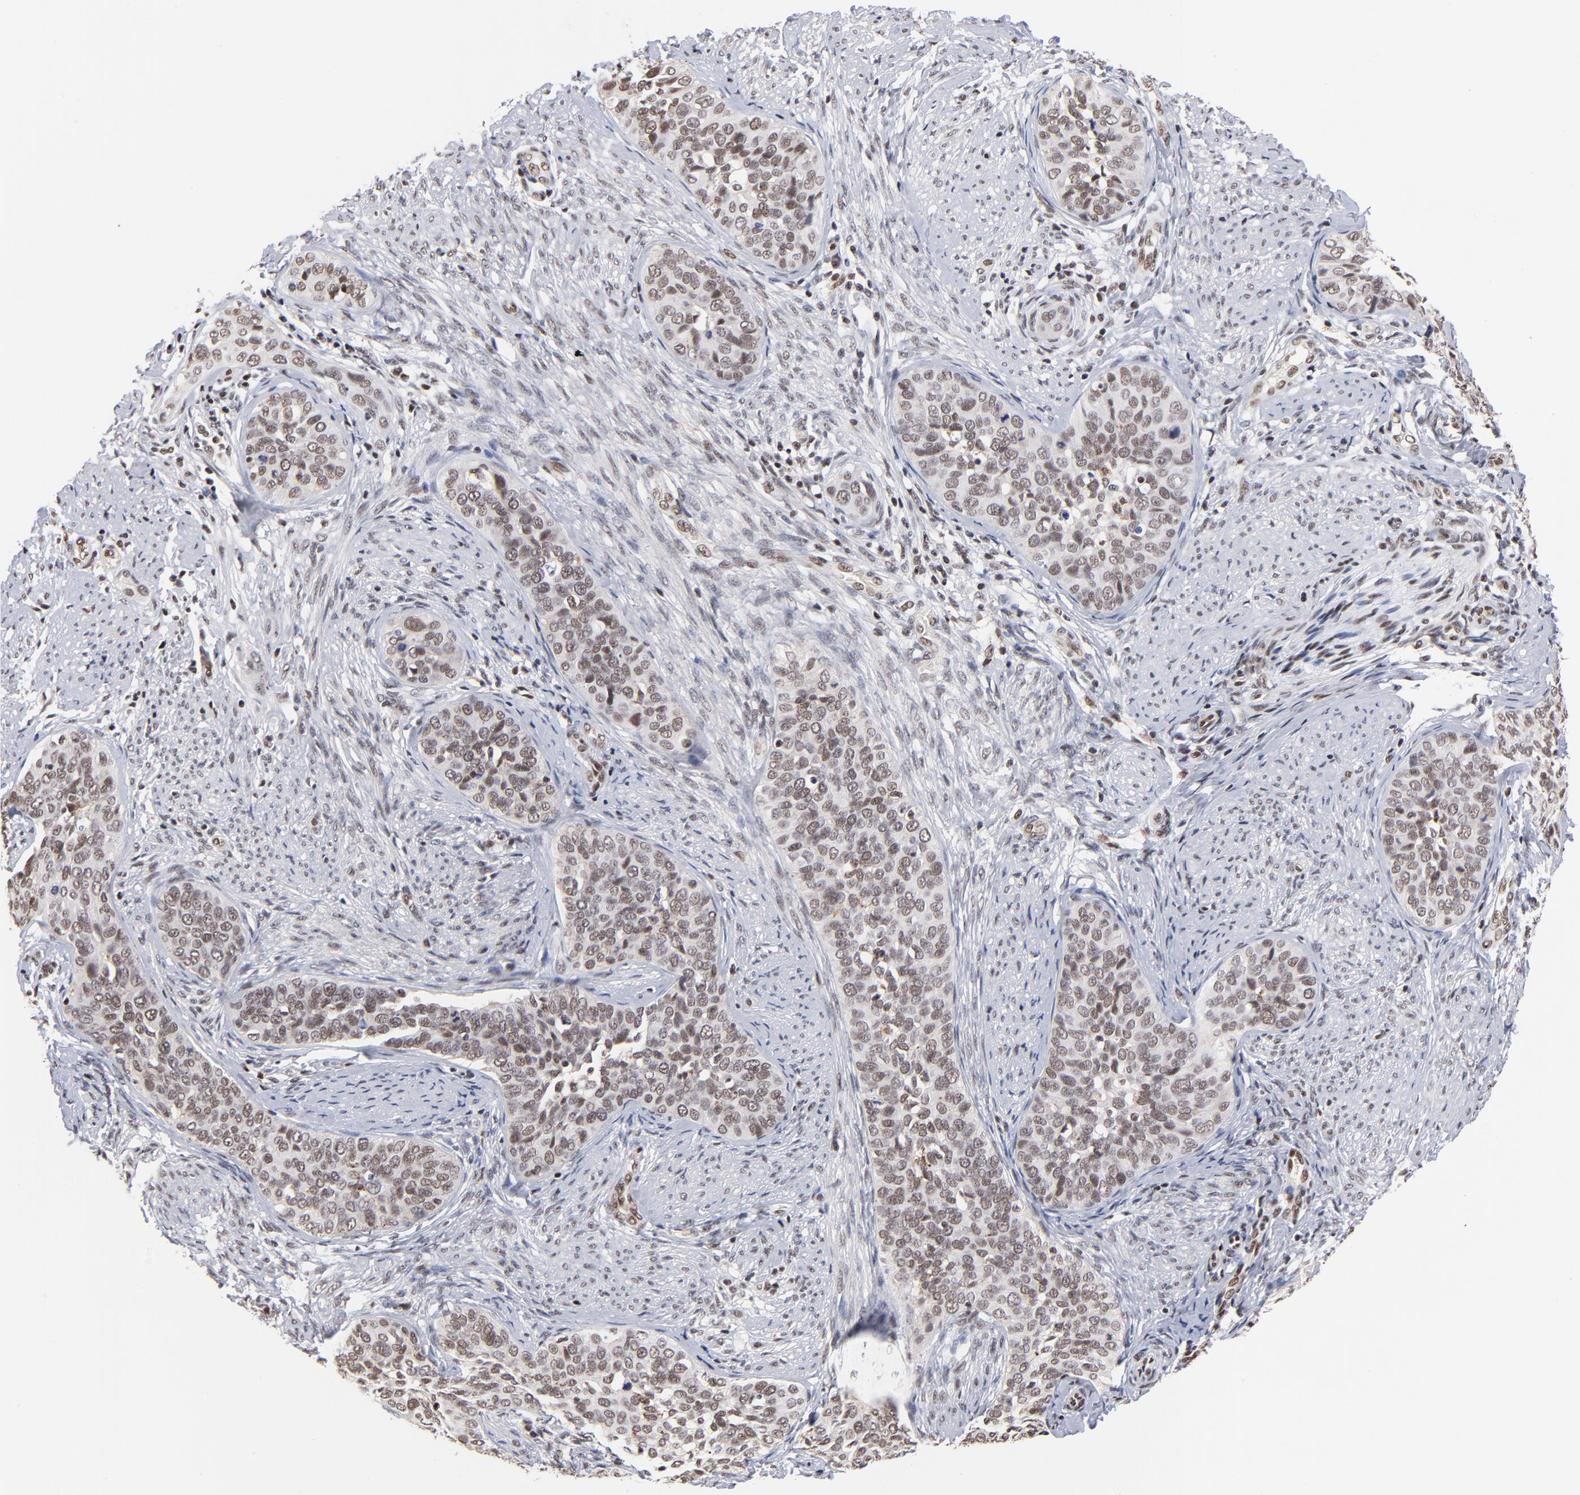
{"staining": {"intensity": "weak", "quantity": ">75%", "location": "nuclear"}, "tissue": "cervical cancer", "cell_type": "Tumor cells", "image_type": "cancer", "snomed": [{"axis": "morphology", "description": "Squamous cell carcinoma, NOS"}, {"axis": "topography", "description": "Cervix"}], "caption": "DAB (3,3'-diaminobenzidine) immunohistochemical staining of cervical cancer shows weak nuclear protein positivity in about >75% of tumor cells.", "gene": "GABPA", "patient": {"sex": "female", "age": 31}}